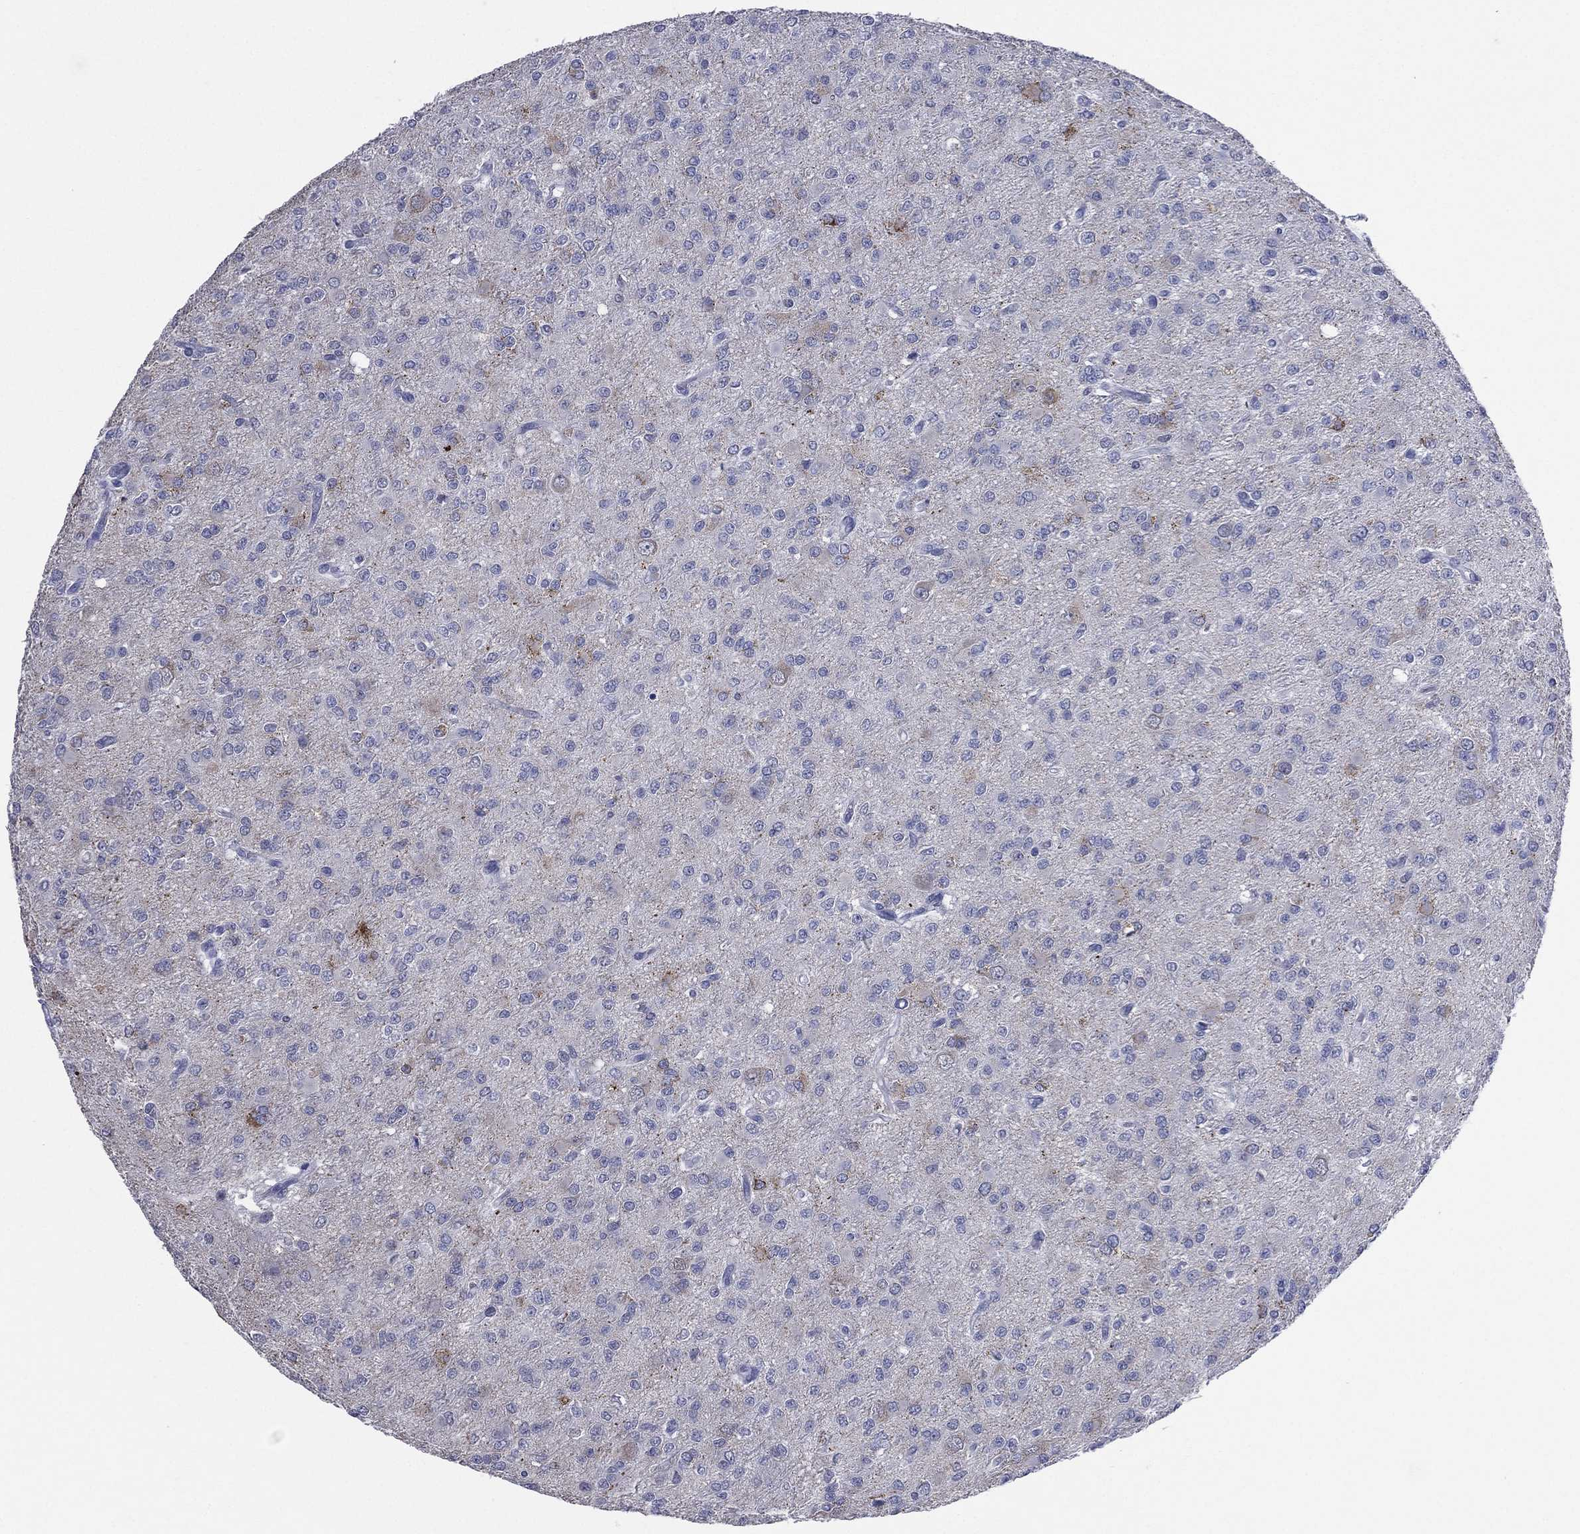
{"staining": {"intensity": "negative", "quantity": "none", "location": "none"}, "tissue": "glioma", "cell_type": "Tumor cells", "image_type": "cancer", "snomed": [{"axis": "morphology", "description": "Glioma, malignant, Low grade"}, {"axis": "topography", "description": "Brain"}], "caption": "Protein analysis of malignant glioma (low-grade) displays no significant positivity in tumor cells.", "gene": "AKAP3", "patient": {"sex": "male", "age": 27}}